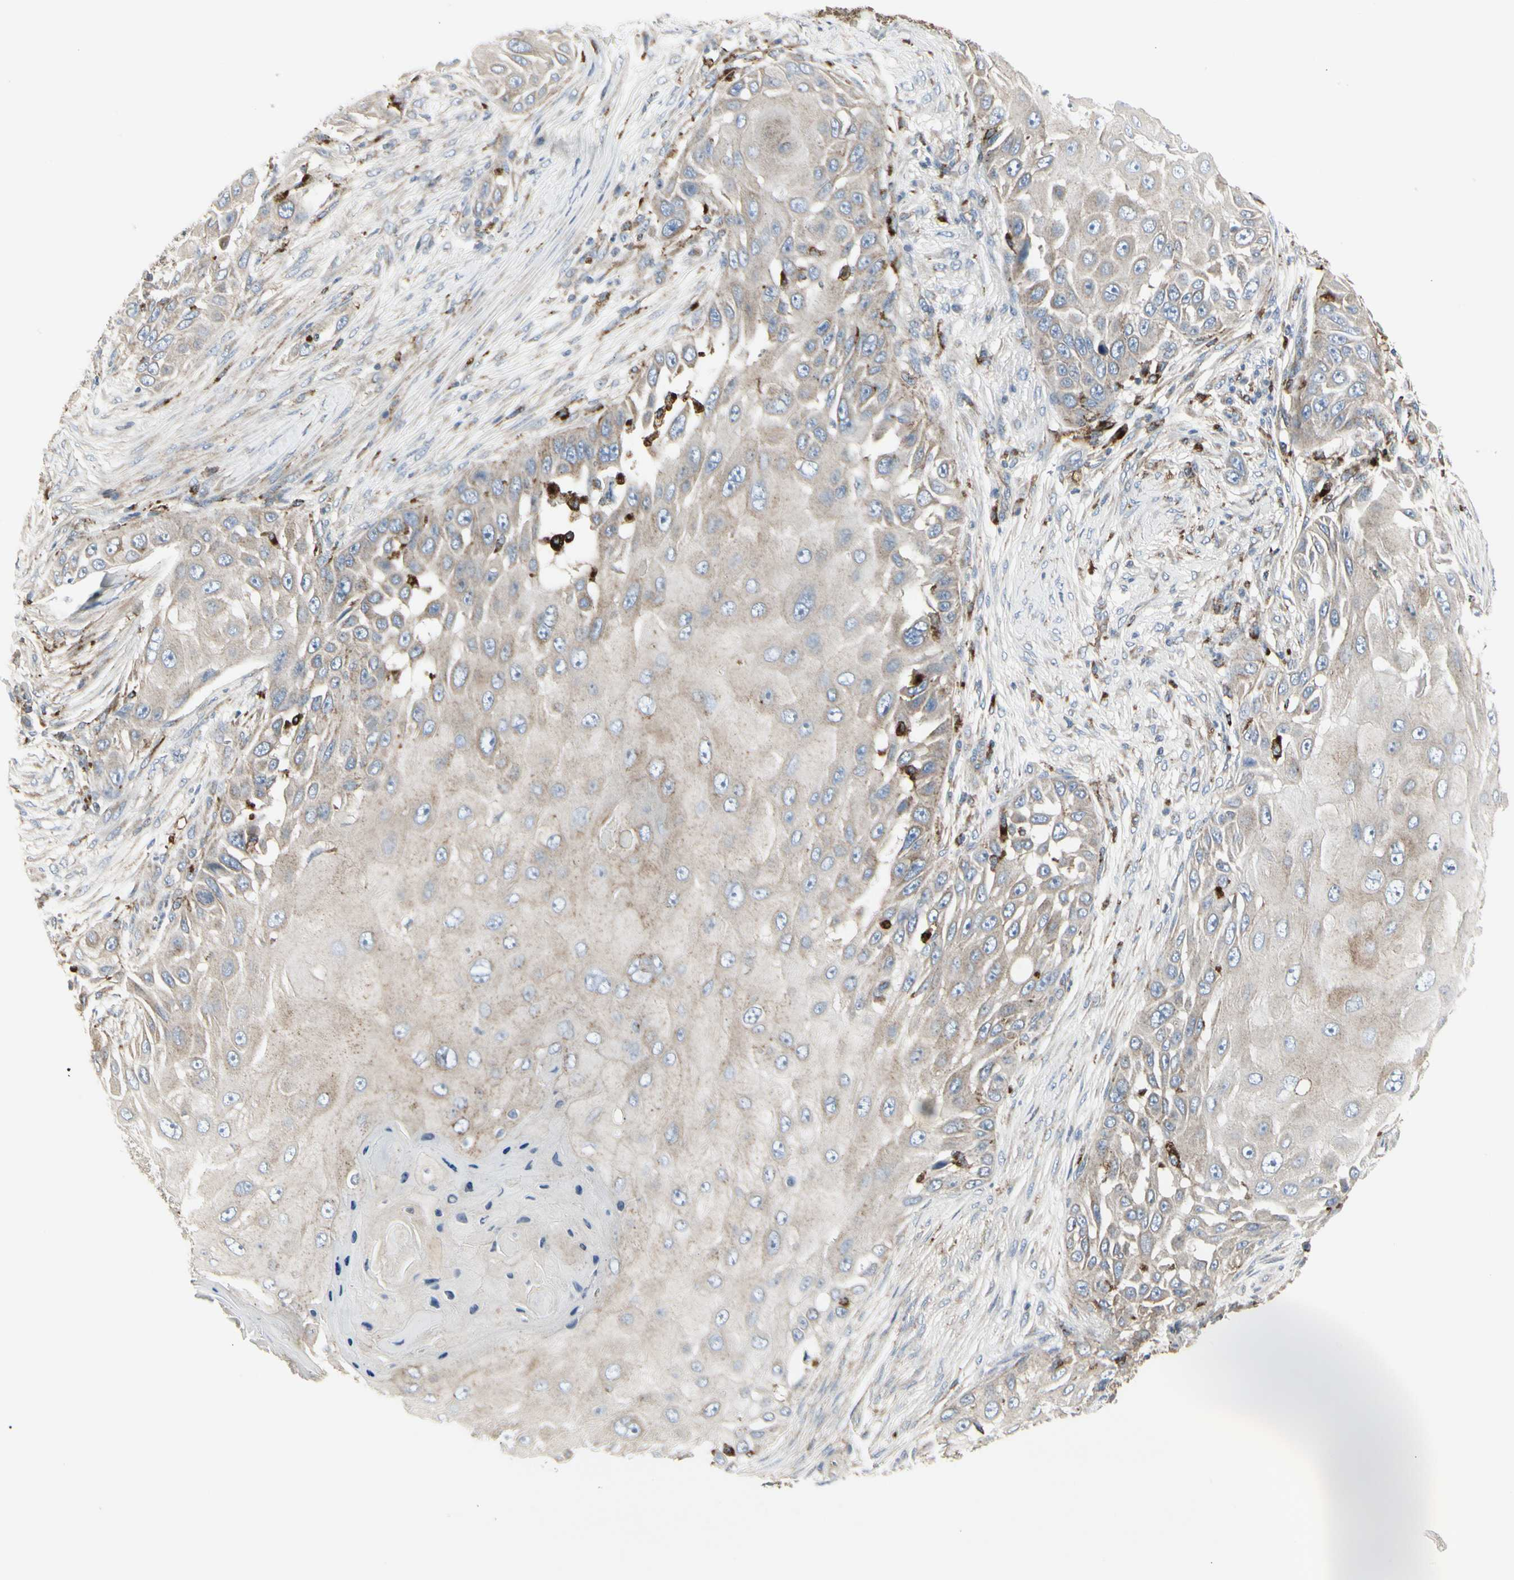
{"staining": {"intensity": "weak", "quantity": "<25%", "location": "cytoplasmic/membranous"}, "tissue": "skin cancer", "cell_type": "Tumor cells", "image_type": "cancer", "snomed": [{"axis": "morphology", "description": "Squamous cell carcinoma, NOS"}, {"axis": "topography", "description": "Skin"}], "caption": "High magnification brightfield microscopy of skin cancer (squamous cell carcinoma) stained with DAB (brown) and counterstained with hematoxylin (blue): tumor cells show no significant staining.", "gene": "ATP6V1B2", "patient": {"sex": "female", "age": 44}}